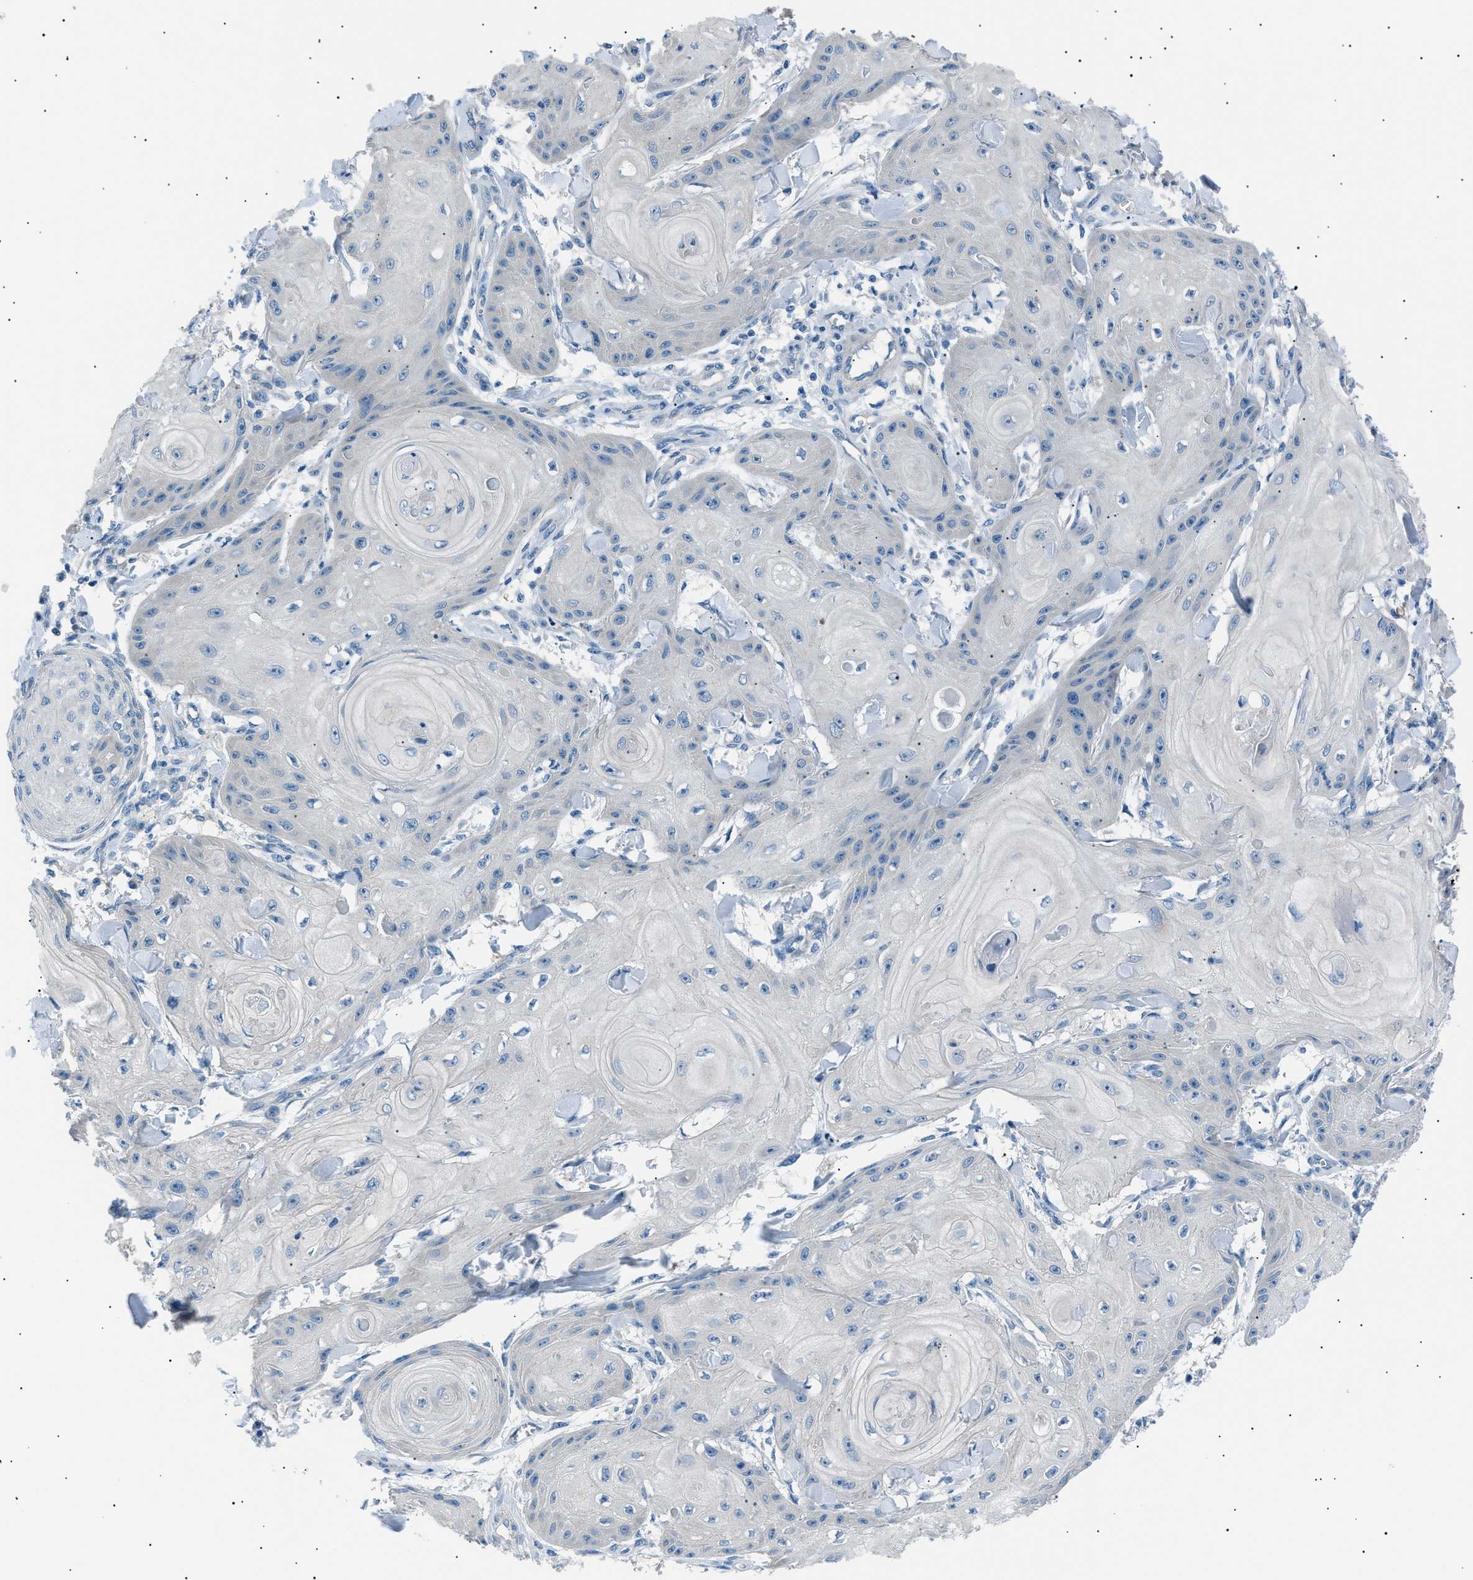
{"staining": {"intensity": "negative", "quantity": "none", "location": "none"}, "tissue": "skin cancer", "cell_type": "Tumor cells", "image_type": "cancer", "snomed": [{"axis": "morphology", "description": "Squamous cell carcinoma, NOS"}, {"axis": "topography", "description": "Skin"}], "caption": "This is an immunohistochemistry (IHC) micrograph of skin cancer (squamous cell carcinoma). There is no expression in tumor cells.", "gene": "LRRC37B", "patient": {"sex": "male", "age": 74}}